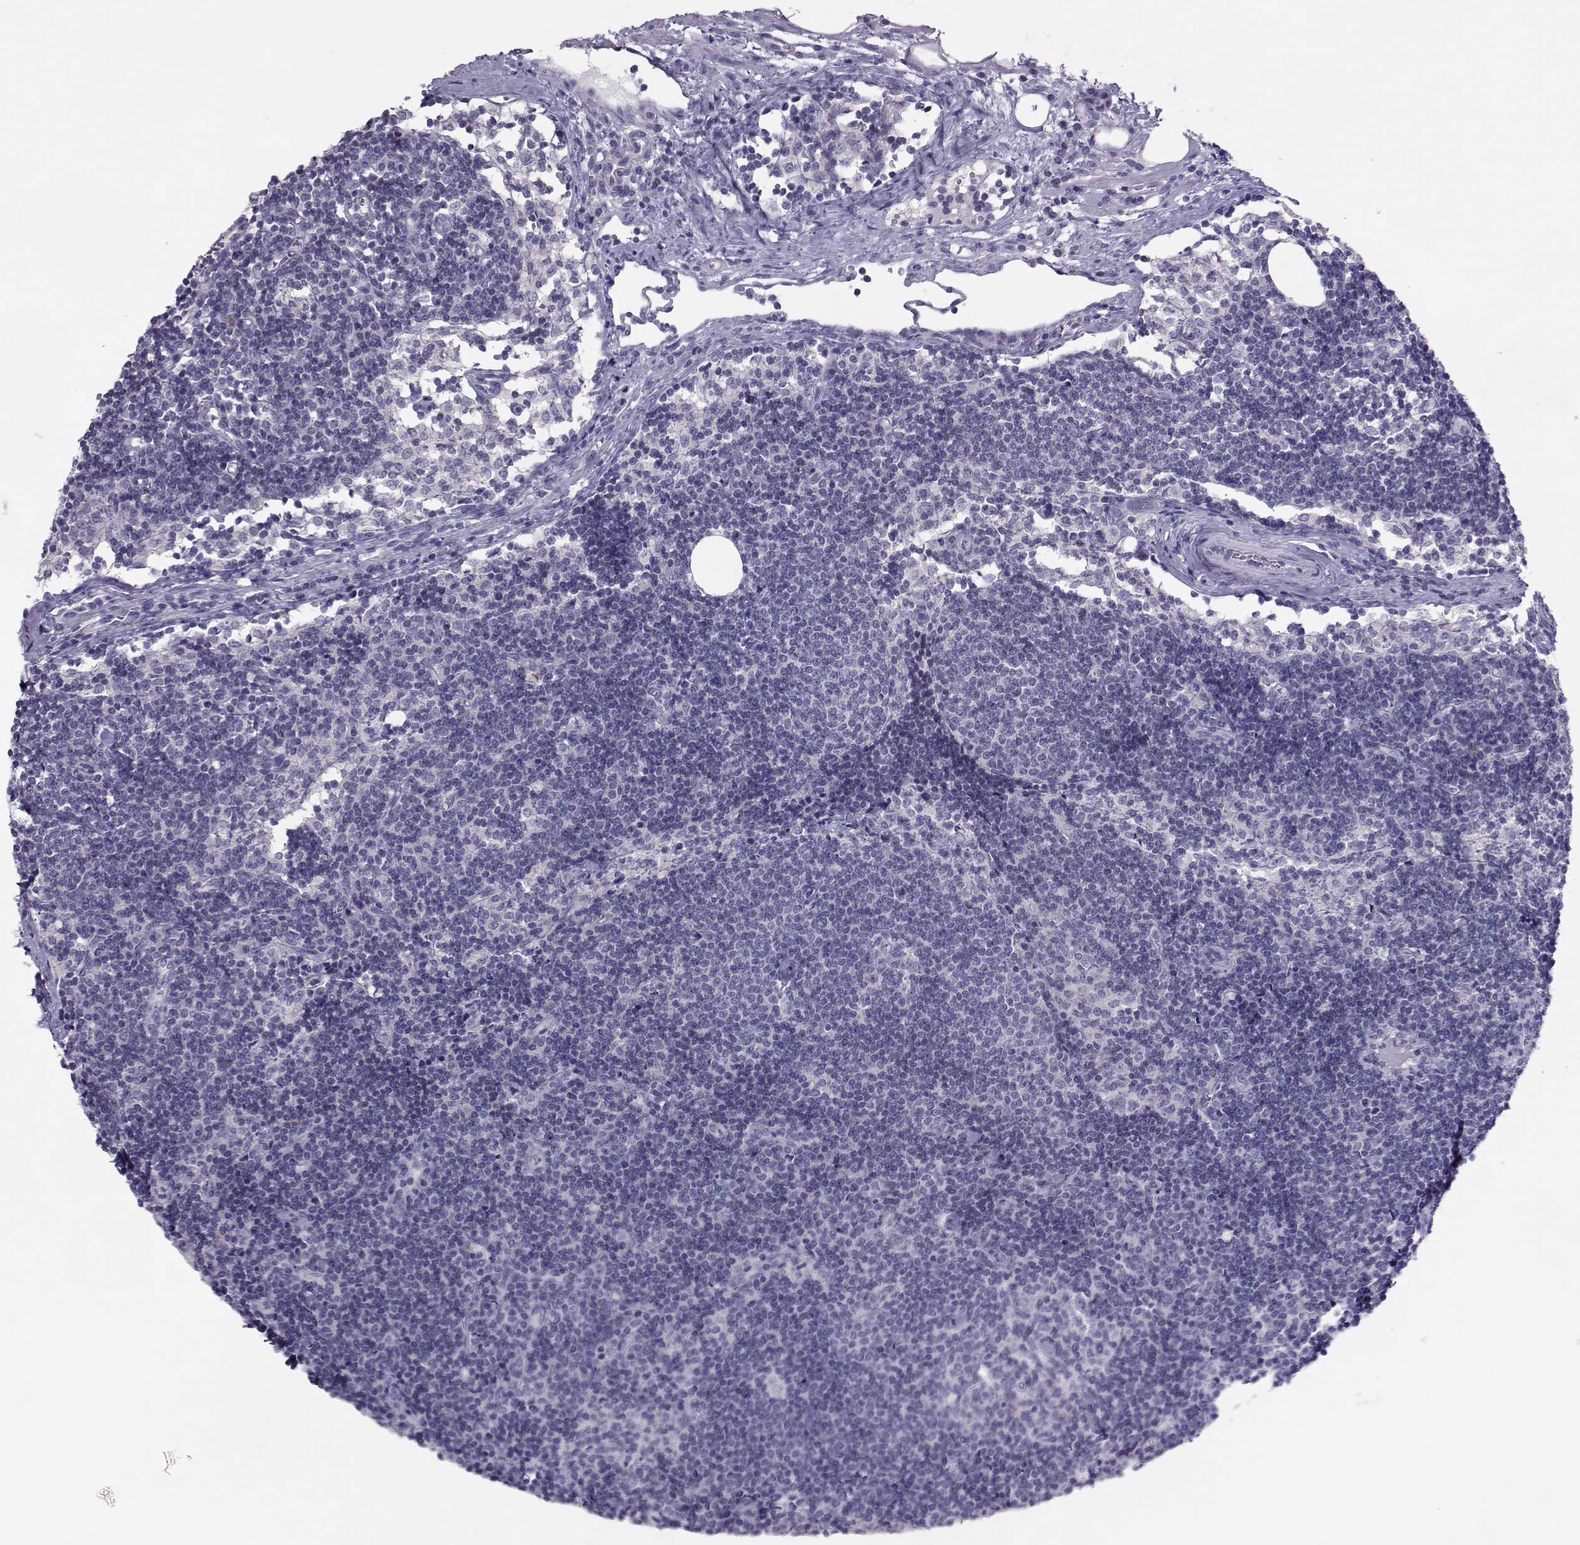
{"staining": {"intensity": "negative", "quantity": "none", "location": "none"}, "tissue": "lymph node", "cell_type": "Germinal center cells", "image_type": "normal", "snomed": [{"axis": "morphology", "description": "Normal tissue, NOS"}, {"axis": "topography", "description": "Lymph node"}], "caption": "Germinal center cells show no significant protein positivity in normal lymph node. (DAB (3,3'-diaminobenzidine) immunohistochemistry (IHC) with hematoxylin counter stain).", "gene": "TRPM7", "patient": {"sex": "female", "age": 34}}